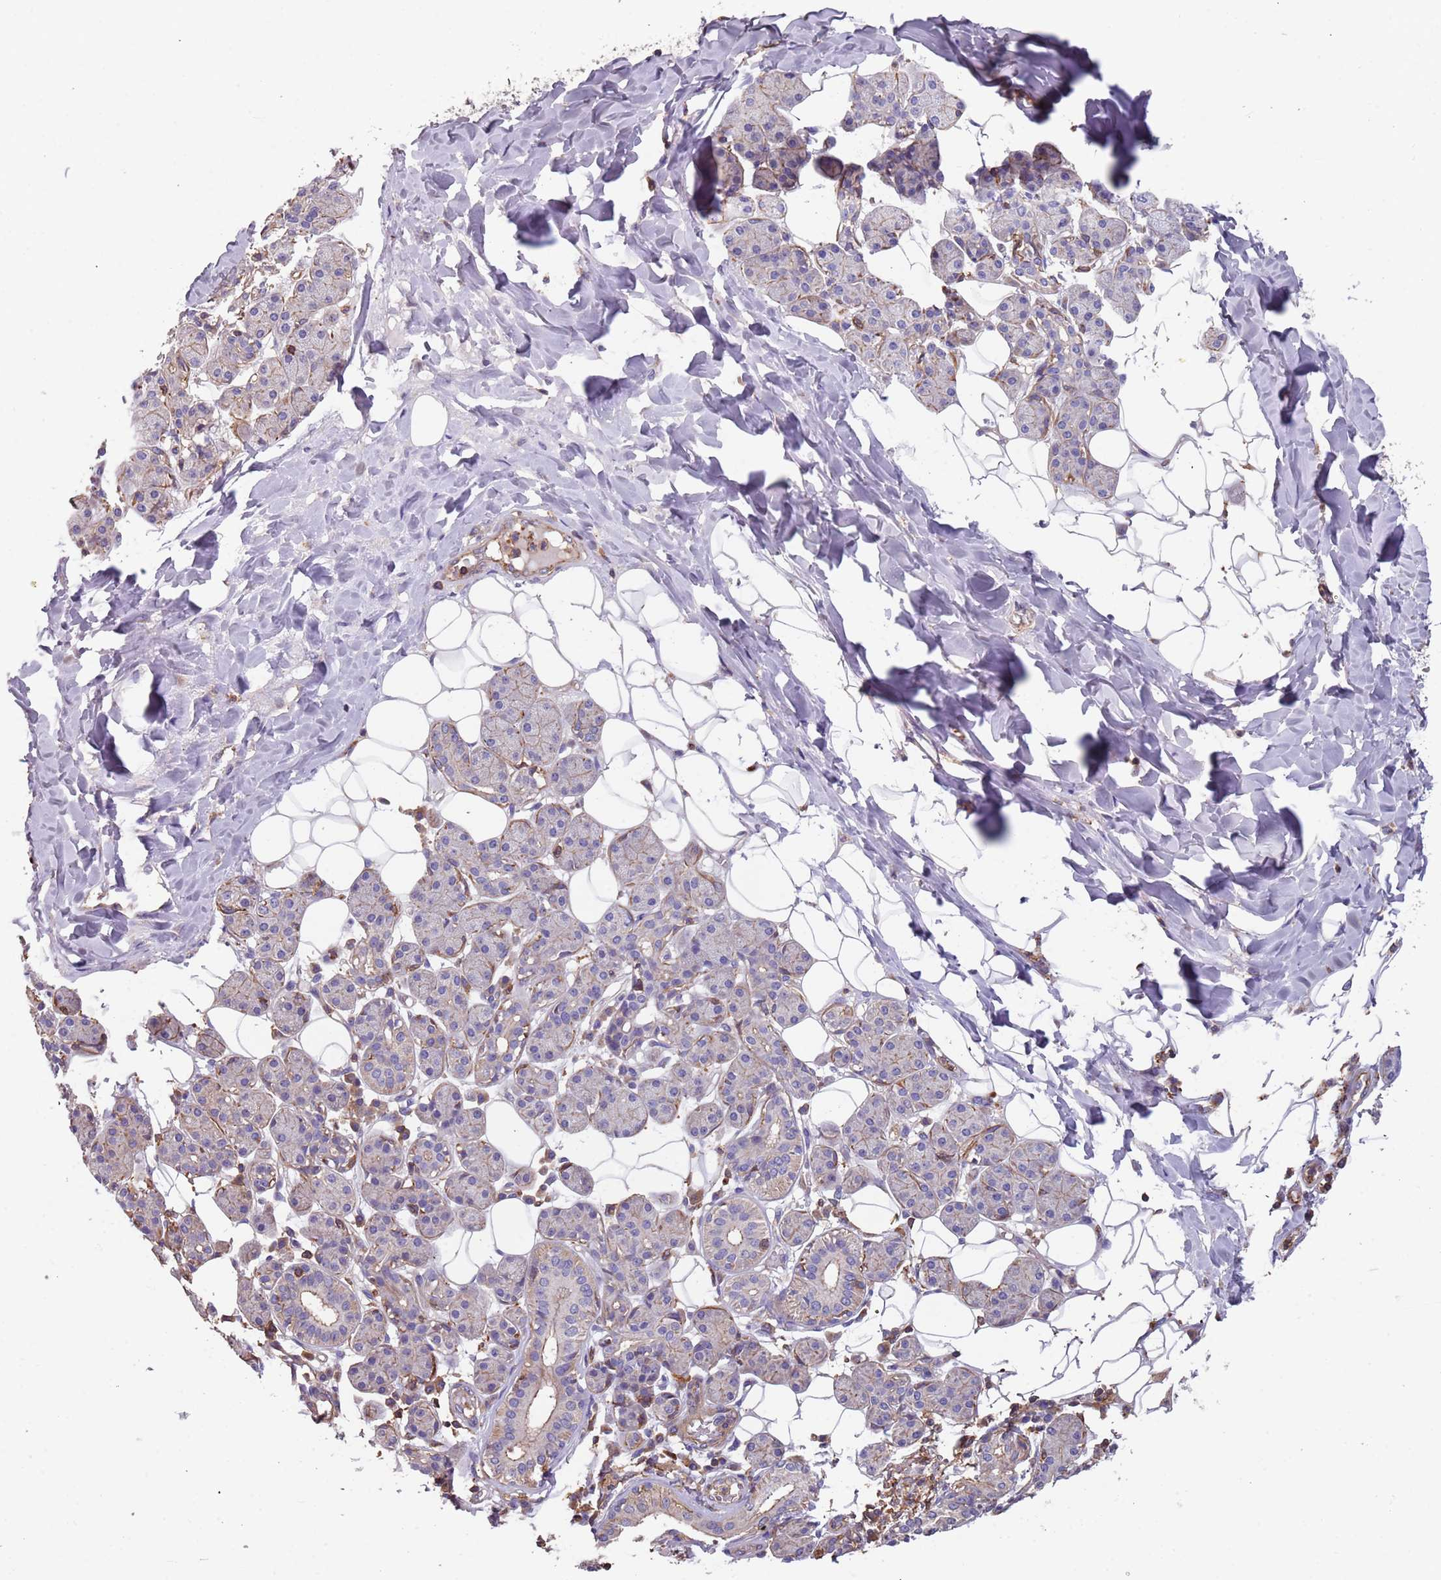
{"staining": {"intensity": "weak", "quantity": "<25%", "location": "cytoplasmic/membranous"}, "tissue": "salivary gland", "cell_type": "Glandular cells", "image_type": "normal", "snomed": [{"axis": "morphology", "description": "Normal tissue, NOS"}, {"axis": "topography", "description": "Salivary gland"}], "caption": "There is no significant expression in glandular cells of salivary gland. (Stains: DAB IHC with hematoxylin counter stain, Microscopy: brightfield microscopy at high magnification).", "gene": "SYT4", "patient": {"sex": "female", "age": 33}}